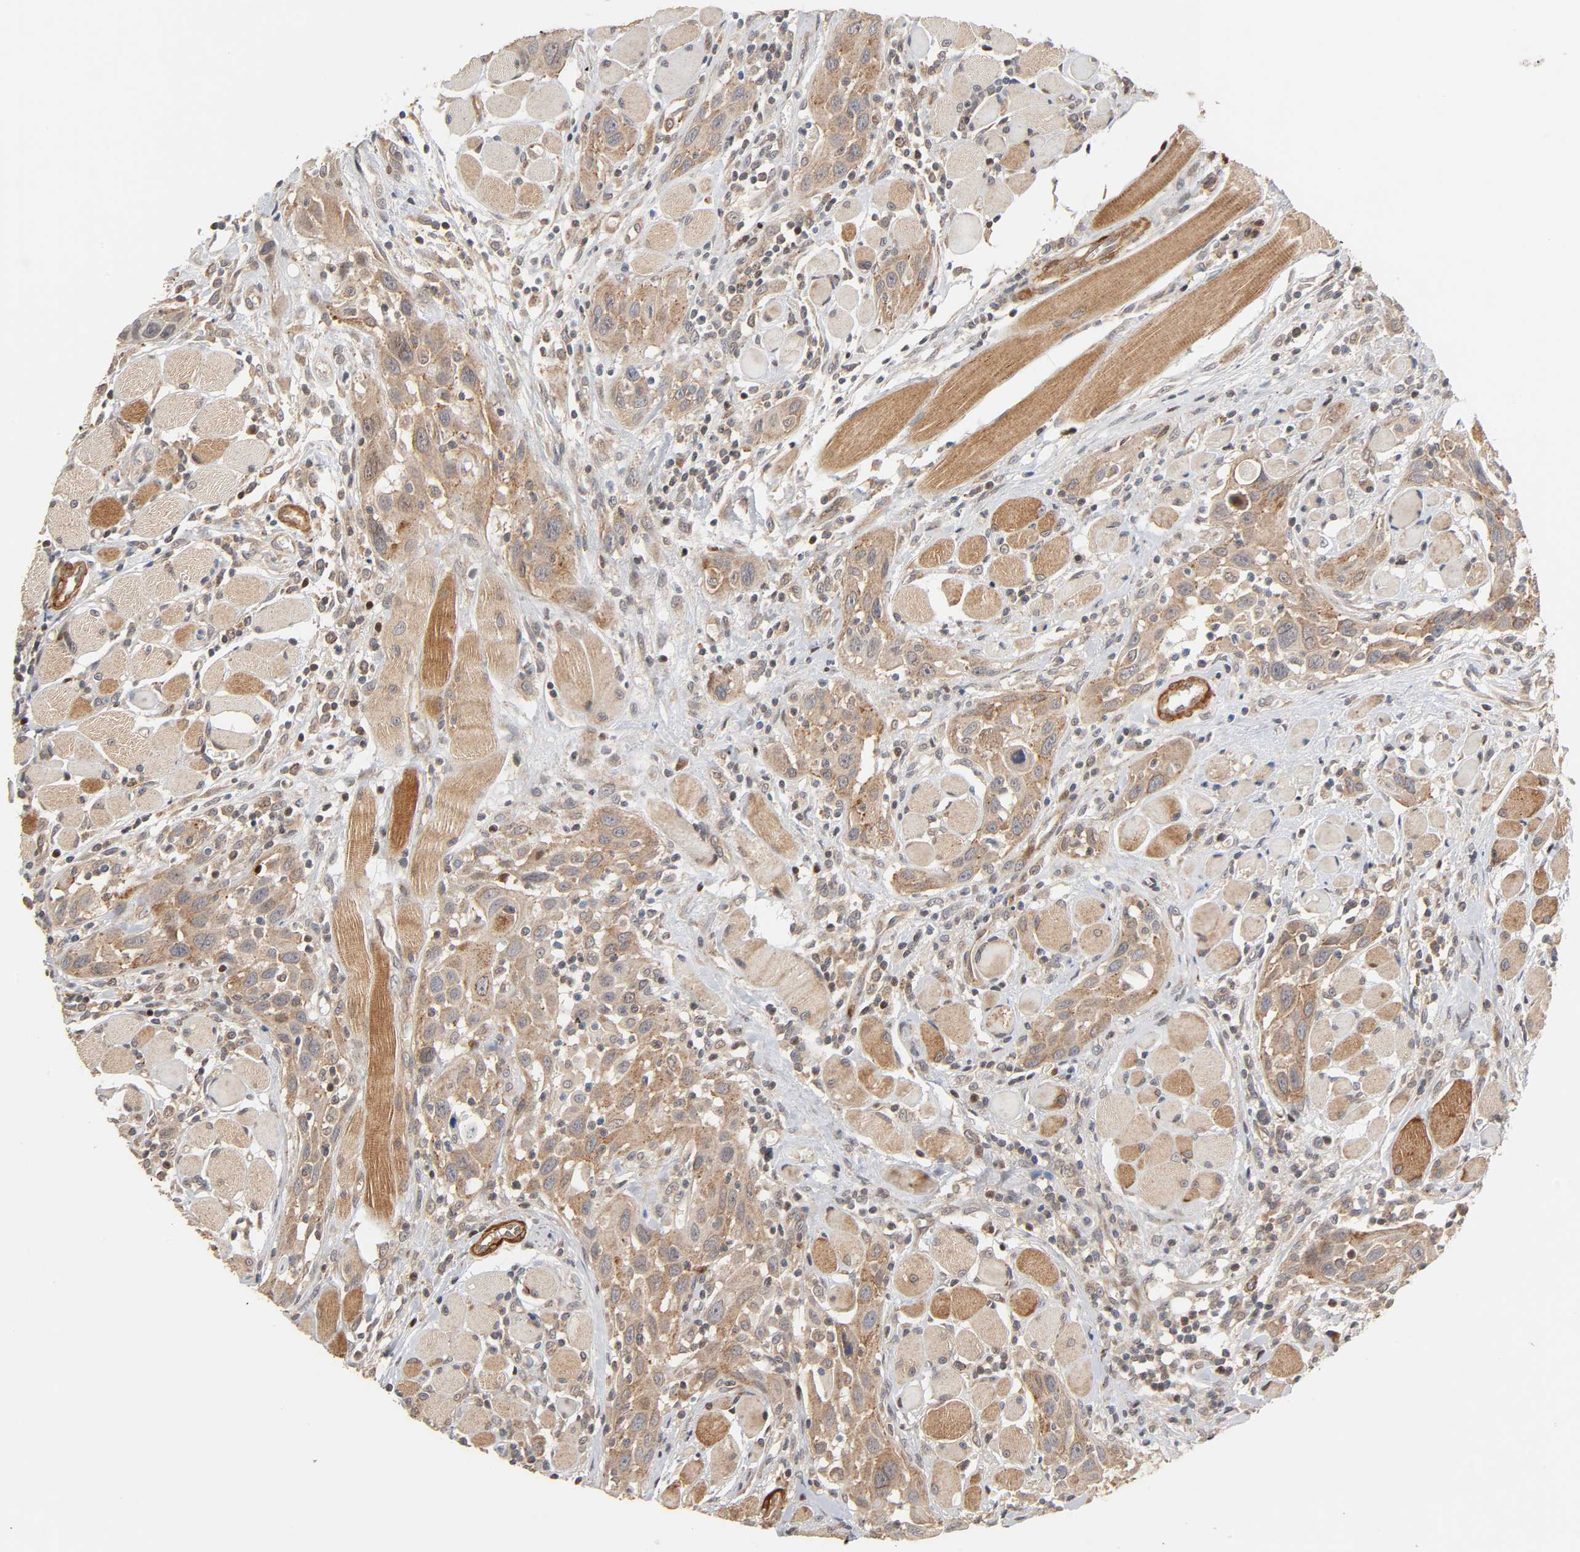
{"staining": {"intensity": "moderate", "quantity": ">75%", "location": "cytoplasmic/membranous"}, "tissue": "head and neck cancer", "cell_type": "Tumor cells", "image_type": "cancer", "snomed": [{"axis": "morphology", "description": "Squamous cell carcinoma, NOS"}, {"axis": "topography", "description": "Oral tissue"}, {"axis": "topography", "description": "Head-Neck"}], "caption": "A brown stain shows moderate cytoplasmic/membranous positivity of a protein in head and neck cancer tumor cells.", "gene": "NEMF", "patient": {"sex": "female", "age": 50}}